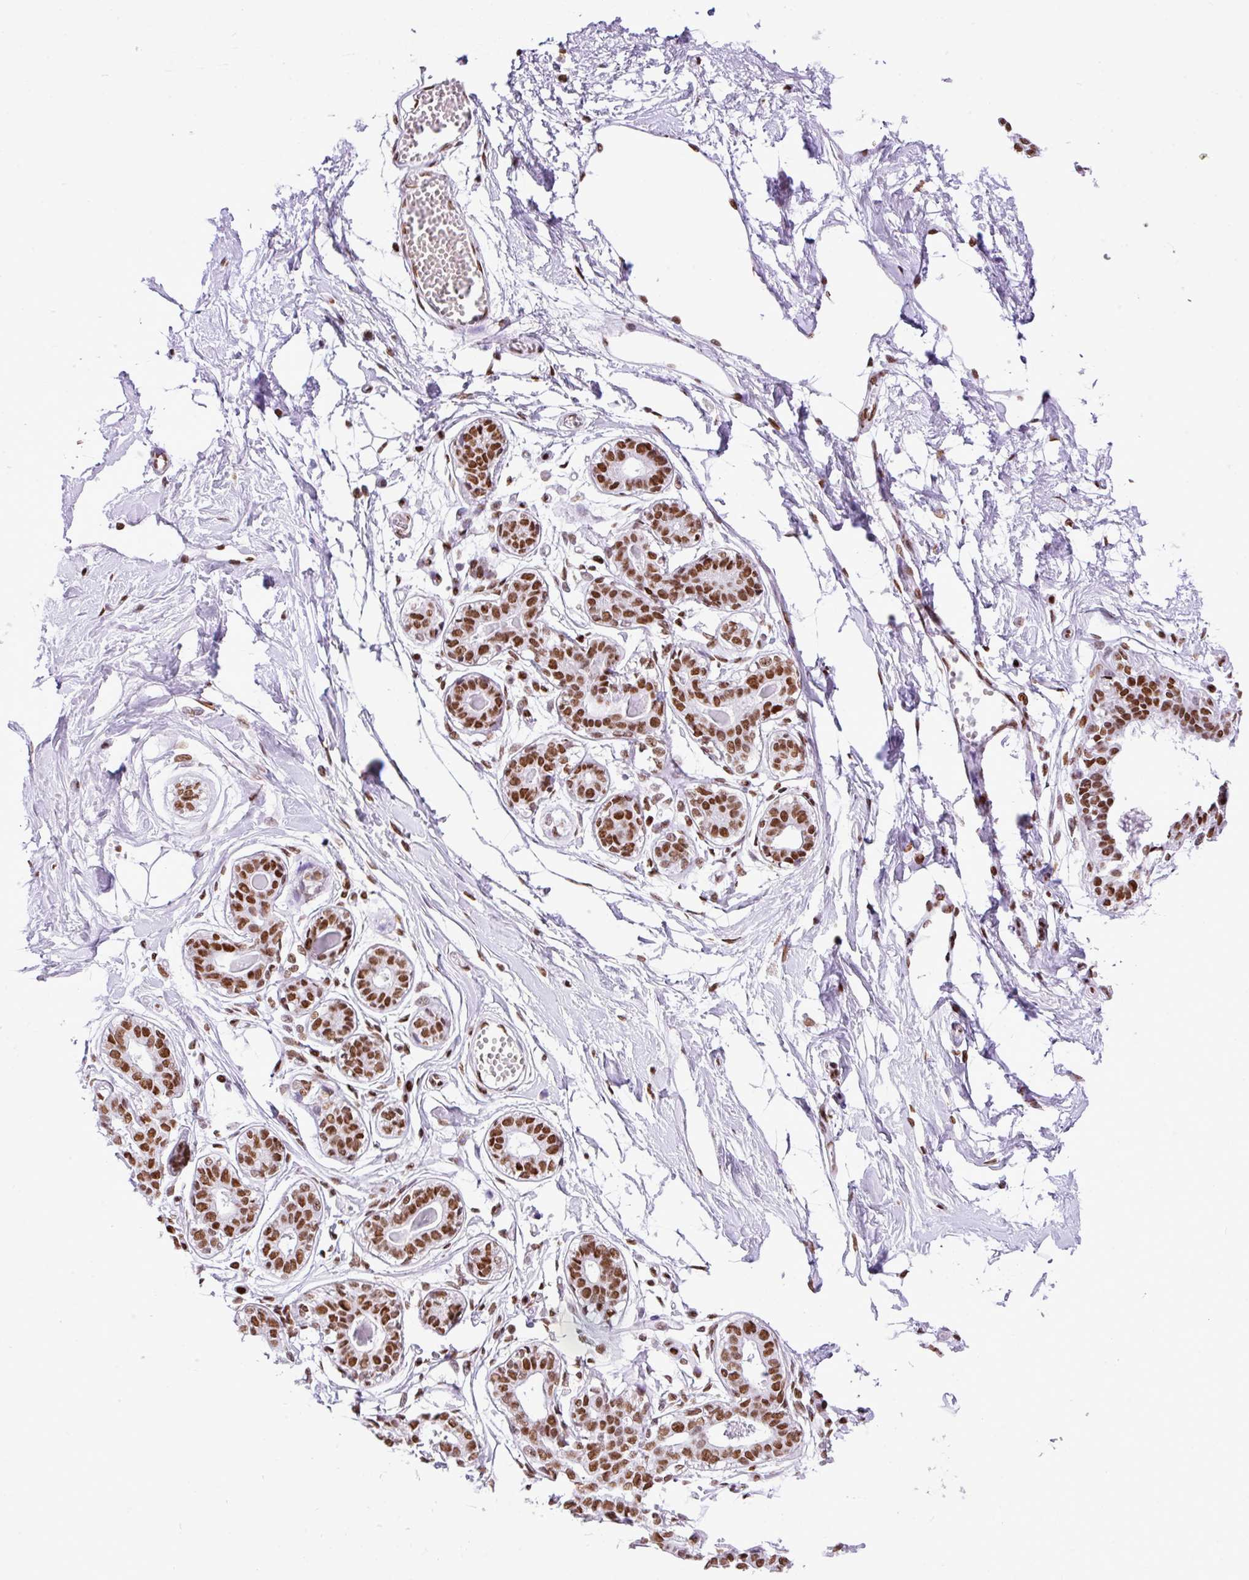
{"staining": {"intensity": "moderate", "quantity": "<25%", "location": "nuclear"}, "tissue": "breast", "cell_type": "Adipocytes", "image_type": "normal", "snomed": [{"axis": "morphology", "description": "Normal tissue, NOS"}, {"axis": "topography", "description": "Breast"}], "caption": "A brown stain labels moderate nuclear expression of a protein in adipocytes of benign human breast. The staining was performed using DAB, with brown indicating positive protein expression. Nuclei are stained blue with hematoxylin.", "gene": "RARG", "patient": {"sex": "female", "age": 45}}